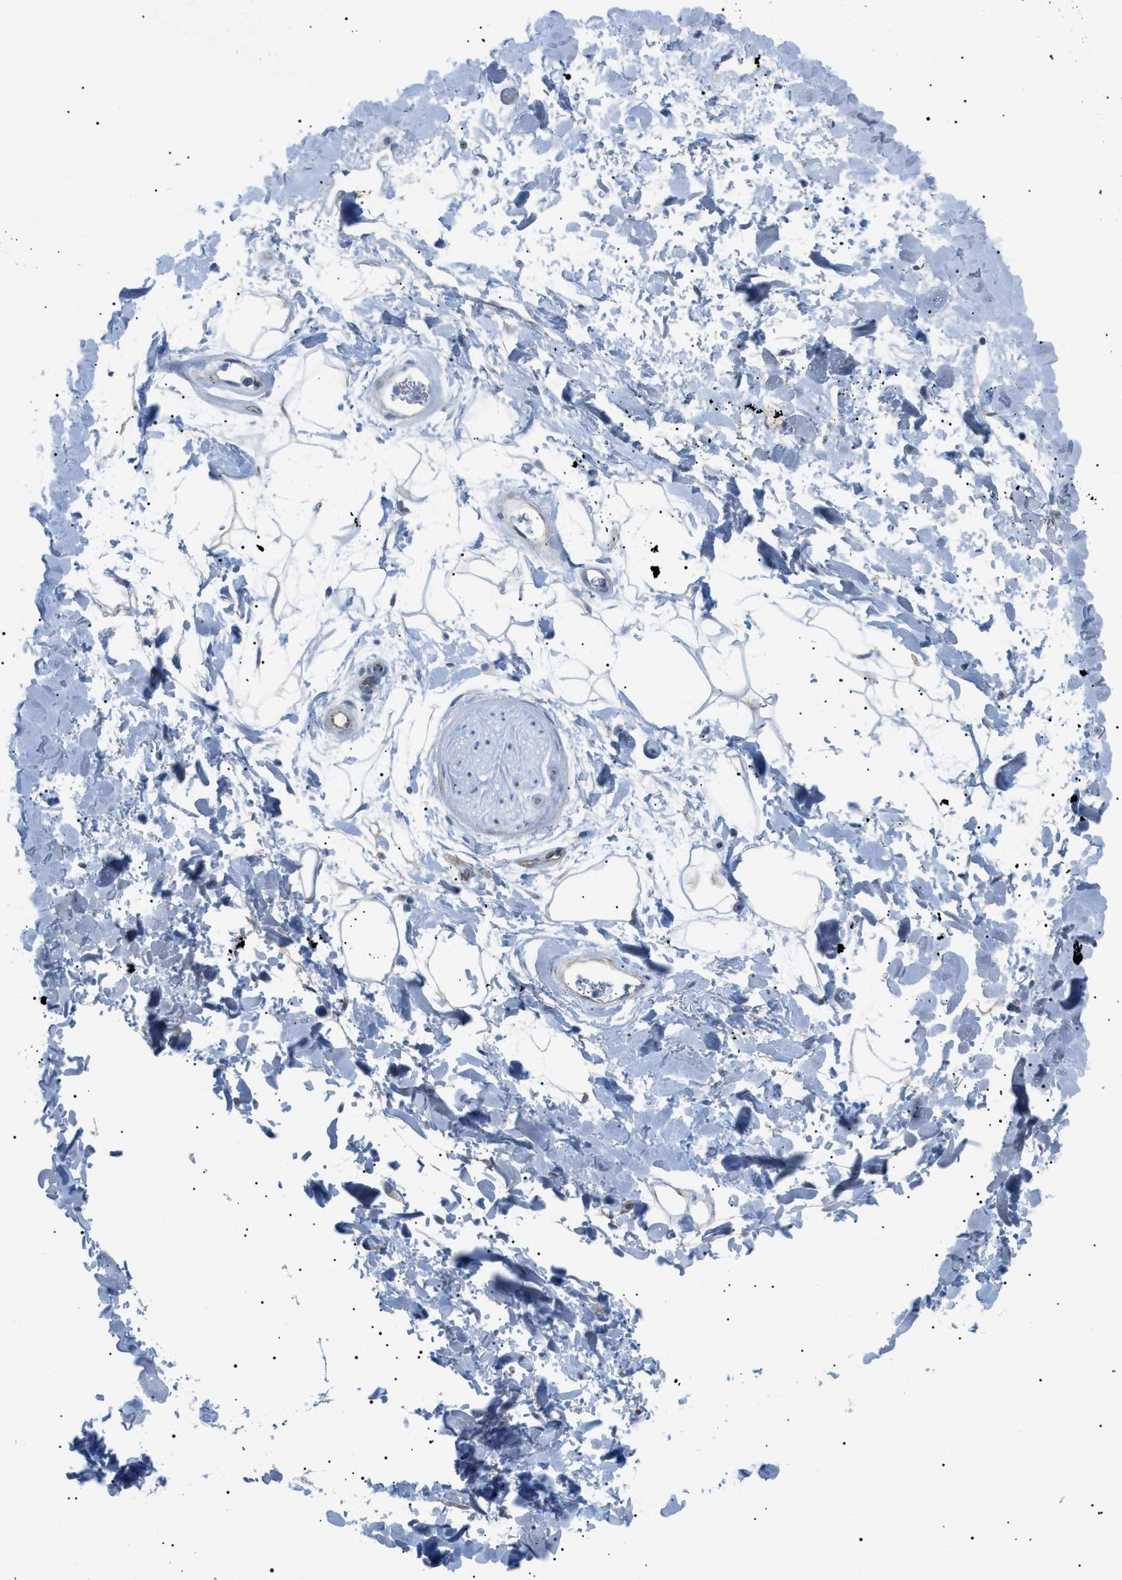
{"staining": {"intensity": "negative", "quantity": "none", "location": "none"}, "tissue": "adipose tissue", "cell_type": "Adipocytes", "image_type": "normal", "snomed": [{"axis": "morphology", "description": "Normal tissue, NOS"}, {"axis": "topography", "description": "Soft tissue"}], "caption": "IHC image of benign adipose tissue stained for a protein (brown), which exhibits no positivity in adipocytes. (DAB (3,3'-diaminobenzidine) immunohistochemistry, high magnification).", "gene": "ADAMTS1", "patient": {"sex": "male", "age": 72}}